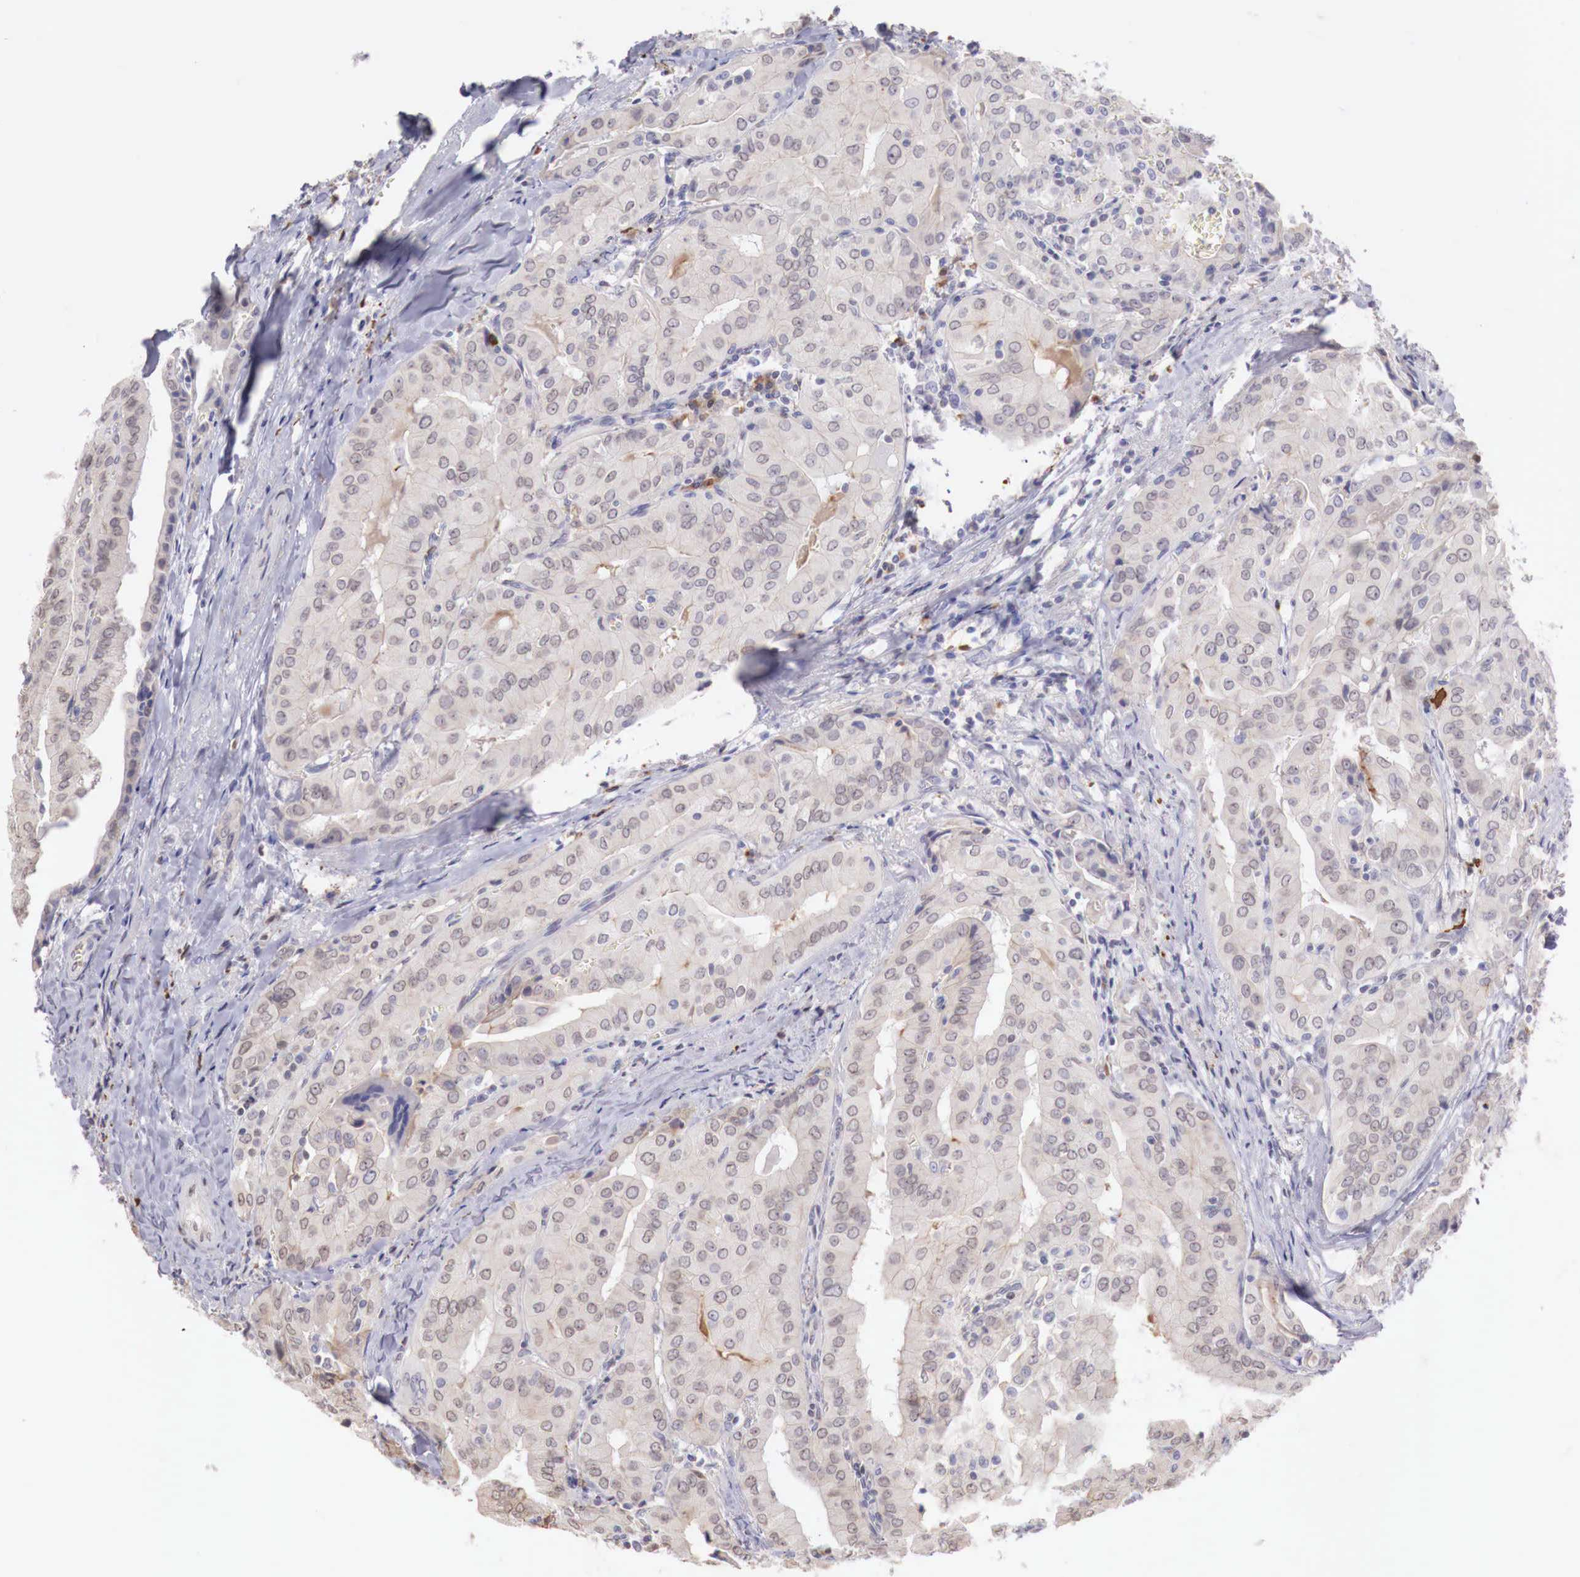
{"staining": {"intensity": "negative", "quantity": "none", "location": "none"}, "tissue": "thyroid cancer", "cell_type": "Tumor cells", "image_type": "cancer", "snomed": [{"axis": "morphology", "description": "Papillary adenocarcinoma, NOS"}, {"axis": "topography", "description": "Thyroid gland"}], "caption": "This is an immunohistochemistry image of thyroid cancer. There is no positivity in tumor cells.", "gene": "XPNPEP2", "patient": {"sex": "female", "age": 71}}